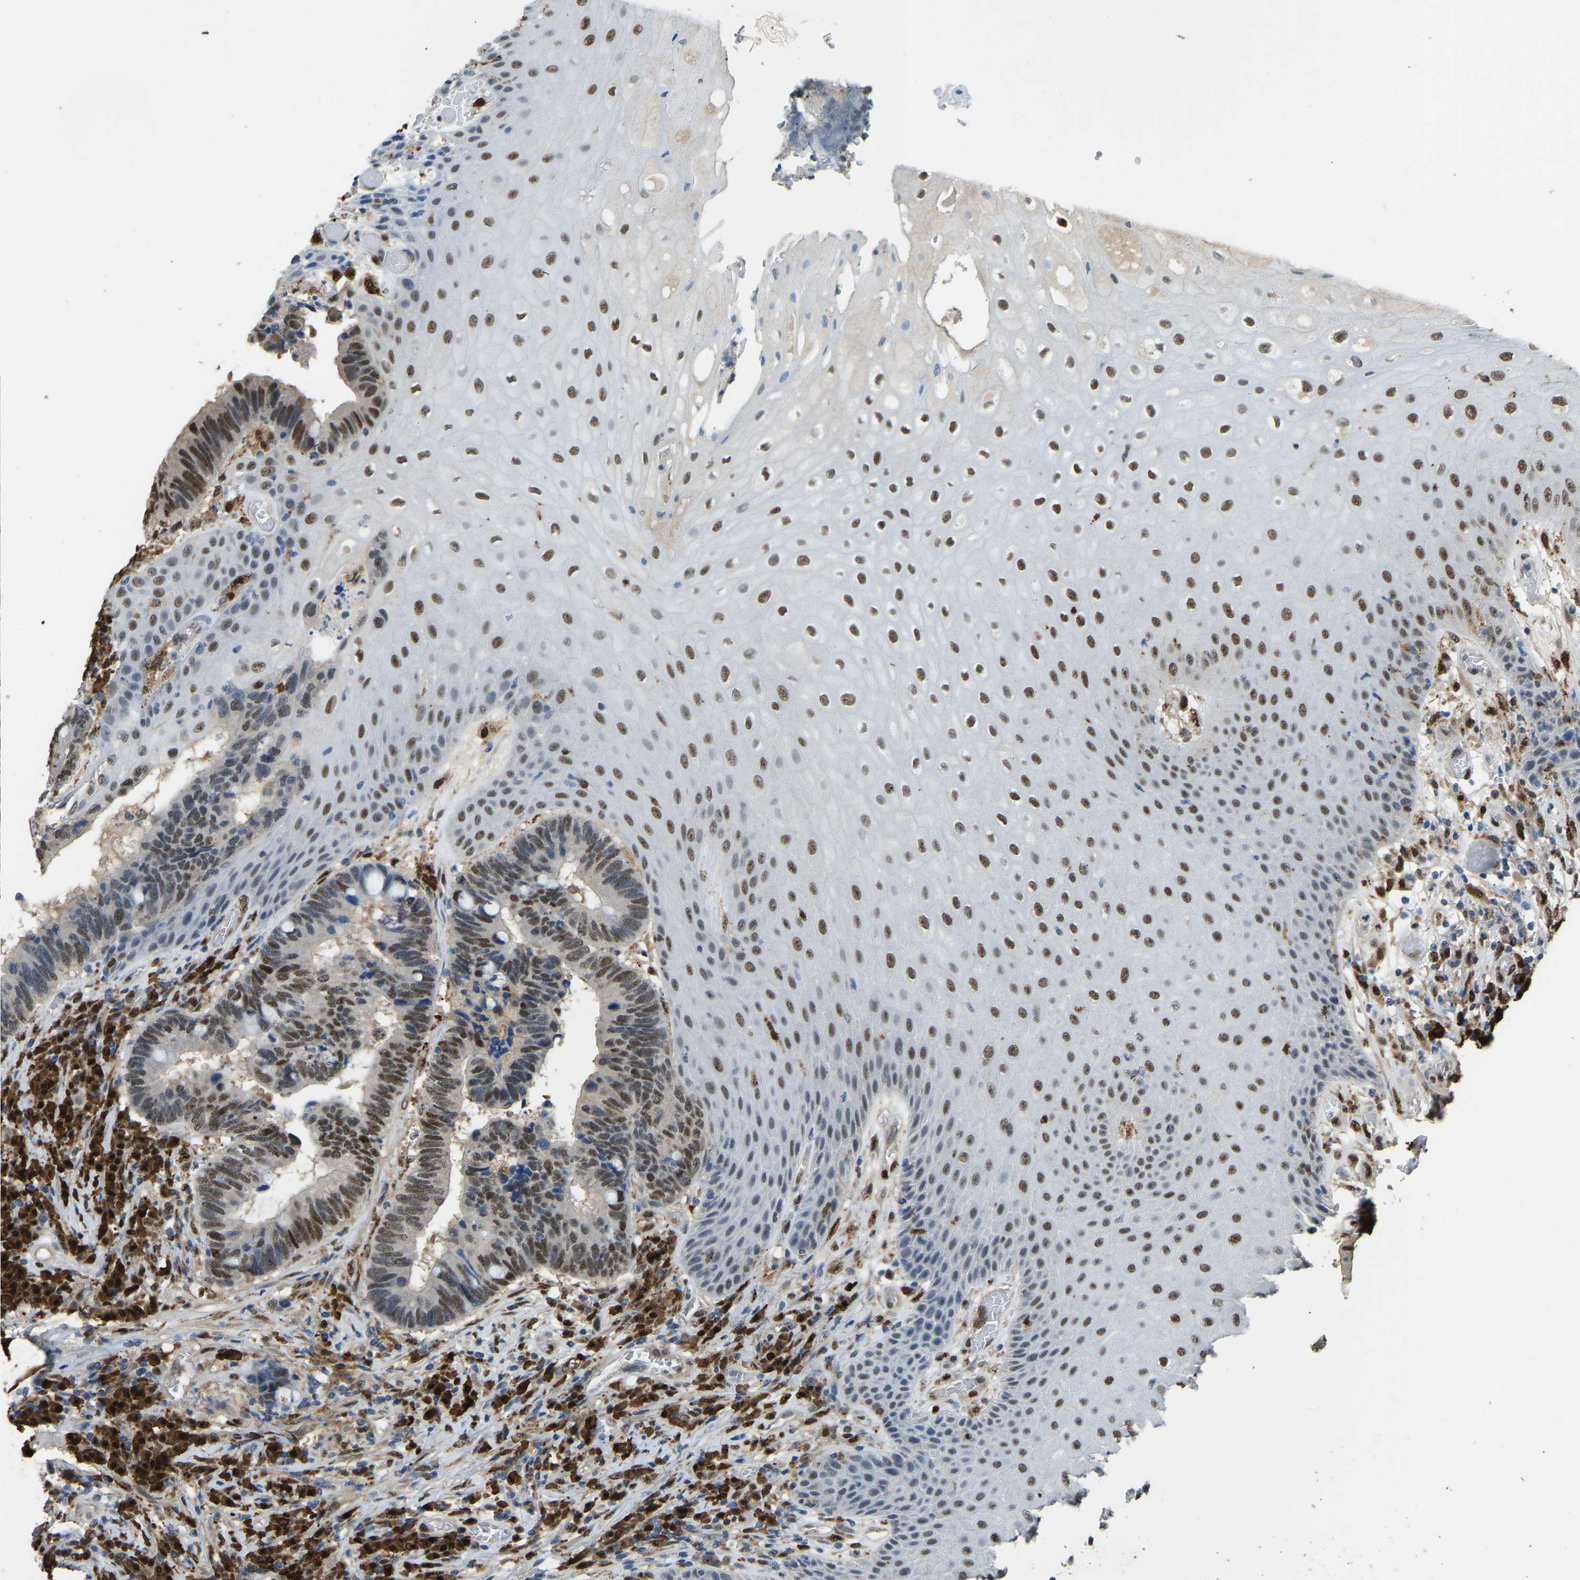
{"staining": {"intensity": "strong", "quantity": "25%-75%", "location": "nuclear"}, "tissue": "colorectal cancer", "cell_type": "Tumor cells", "image_type": "cancer", "snomed": [{"axis": "morphology", "description": "Adenocarcinoma, NOS"}, {"axis": "topography", "description": "Rectum"}, {"axis": "topography", "description": "Anal"}], "caption": "The image shows staining of colorectal cancer (adenocarcinoma), revealing strong nuclear protein positivity (brown color) within tumor cells.", "gene": "NANS", "patient": {"sex": "female", "age": 89}}